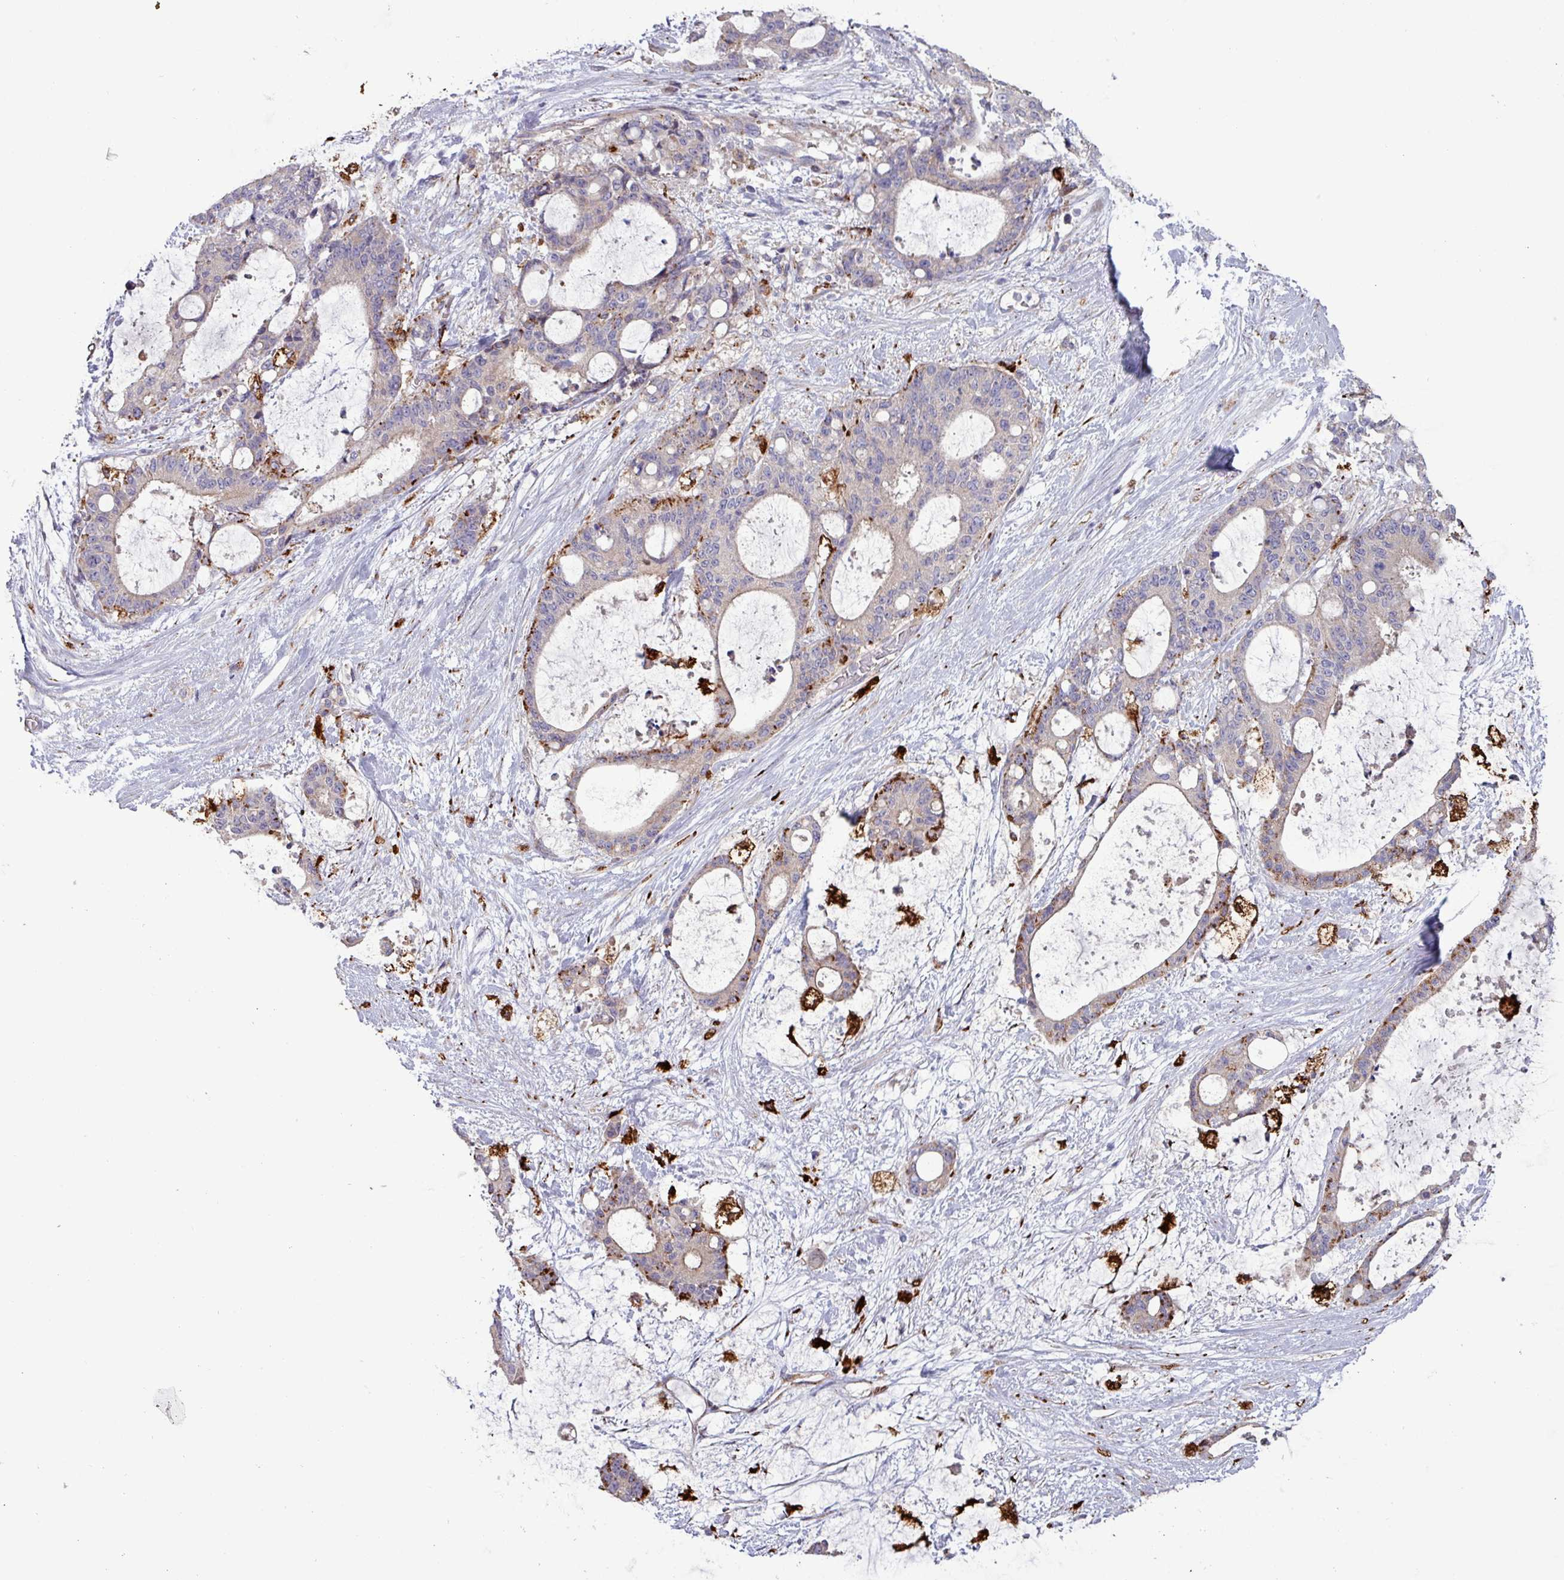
{"staining": {"intensity": "moderate", "quantity": "<25%", "location": "cytoplasmic/membranous"}, "tissue": "liver cancer", "cell_type": "Tumor cells", "image_type": "cancer", "snomed": [{"axis": "morphology", "description": "Normal tissue, NOS"}, {"axis": "morphology", "description": "Cholangiocarcinoma"}, {"axis": "topography", "description": "Liver"}, {"axis": "topography", "description": "Peripheral nerve tissue"}], "caption": "Immunohistochemistry (IHC) staining of liver cancer, which reveals low levels of moderate cytoplasmic/membranous positivity in approximately <25% of tumor cells indicating moderate cytoplasmic/membranous protein positivity. The staining was performed using DAB (brown) for protein detection and nuclei were counterstained in hematoxylin (blue).", "gene": "PLIN2", "patient": {"sex": "female", "age": 73}}